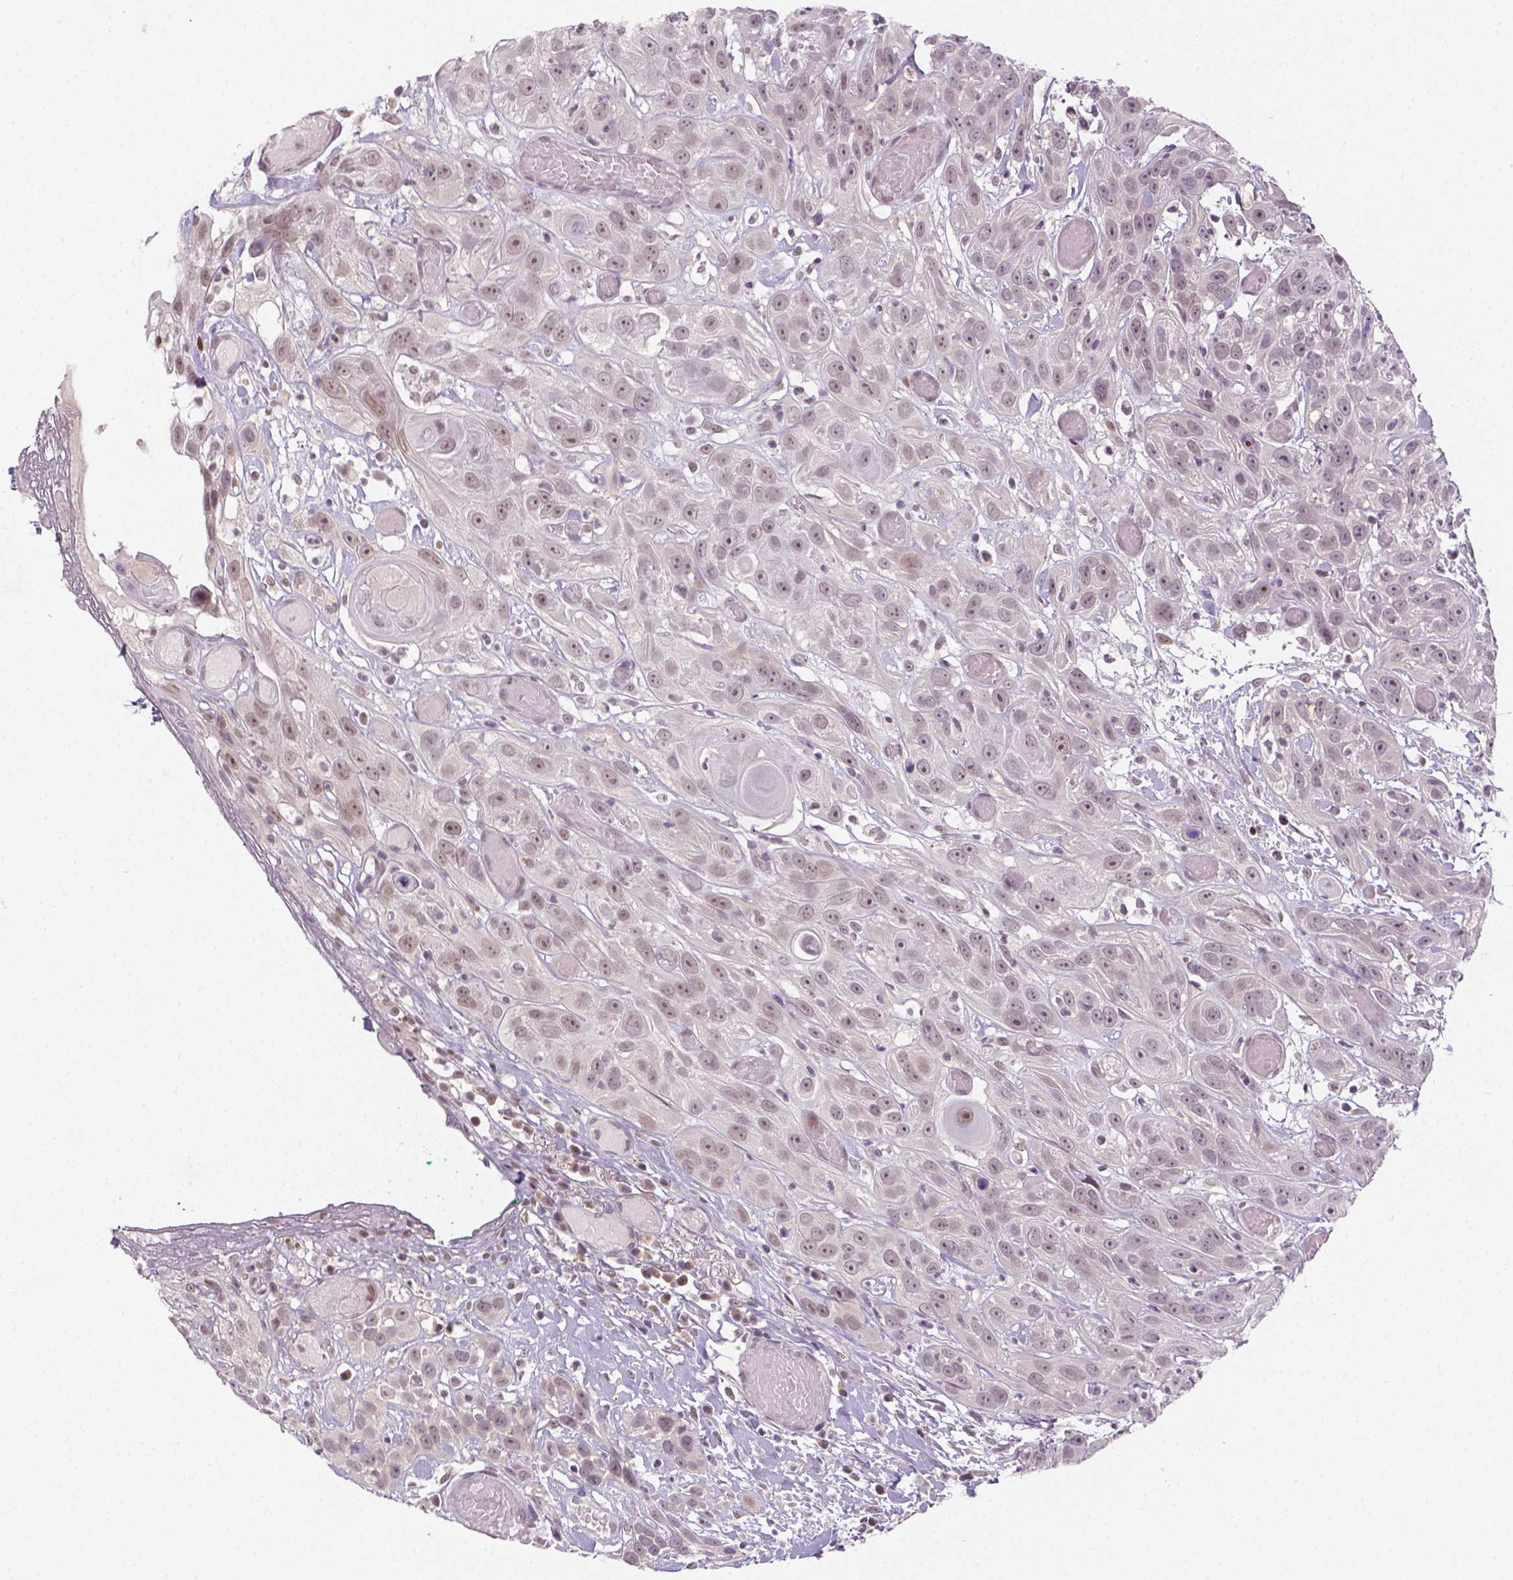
{"staining": {"intensity": "weak", "quantity": "<25%", "location": "nuclear"}, "tissue": "head and neck cancer", "cell_type": "Tumor cells", "image_type": "cancer", "snomed": [{"axis": "morphology", "description": "Normal tissue, NOS"}, {"axis": "morphology", "description": "Squamous cell carcinoma, NOS"}, {"axis": "topography", "description": "Oral tissue"}, {"axis": "topography", "description": "Salivary gland"}, {"axis": "topography", "description": "Head-Neck"}], "caption": "Squamous cell carcinoma (head and neck) was stained to show a protein in brown. There is no significant expression in tumor cells. (DAB (3,3'-diaminobenzidine) immunohistochemistry, high magnification).", "gene": "MAGEB3", "patient": {"sex": "female", "age": 62}}